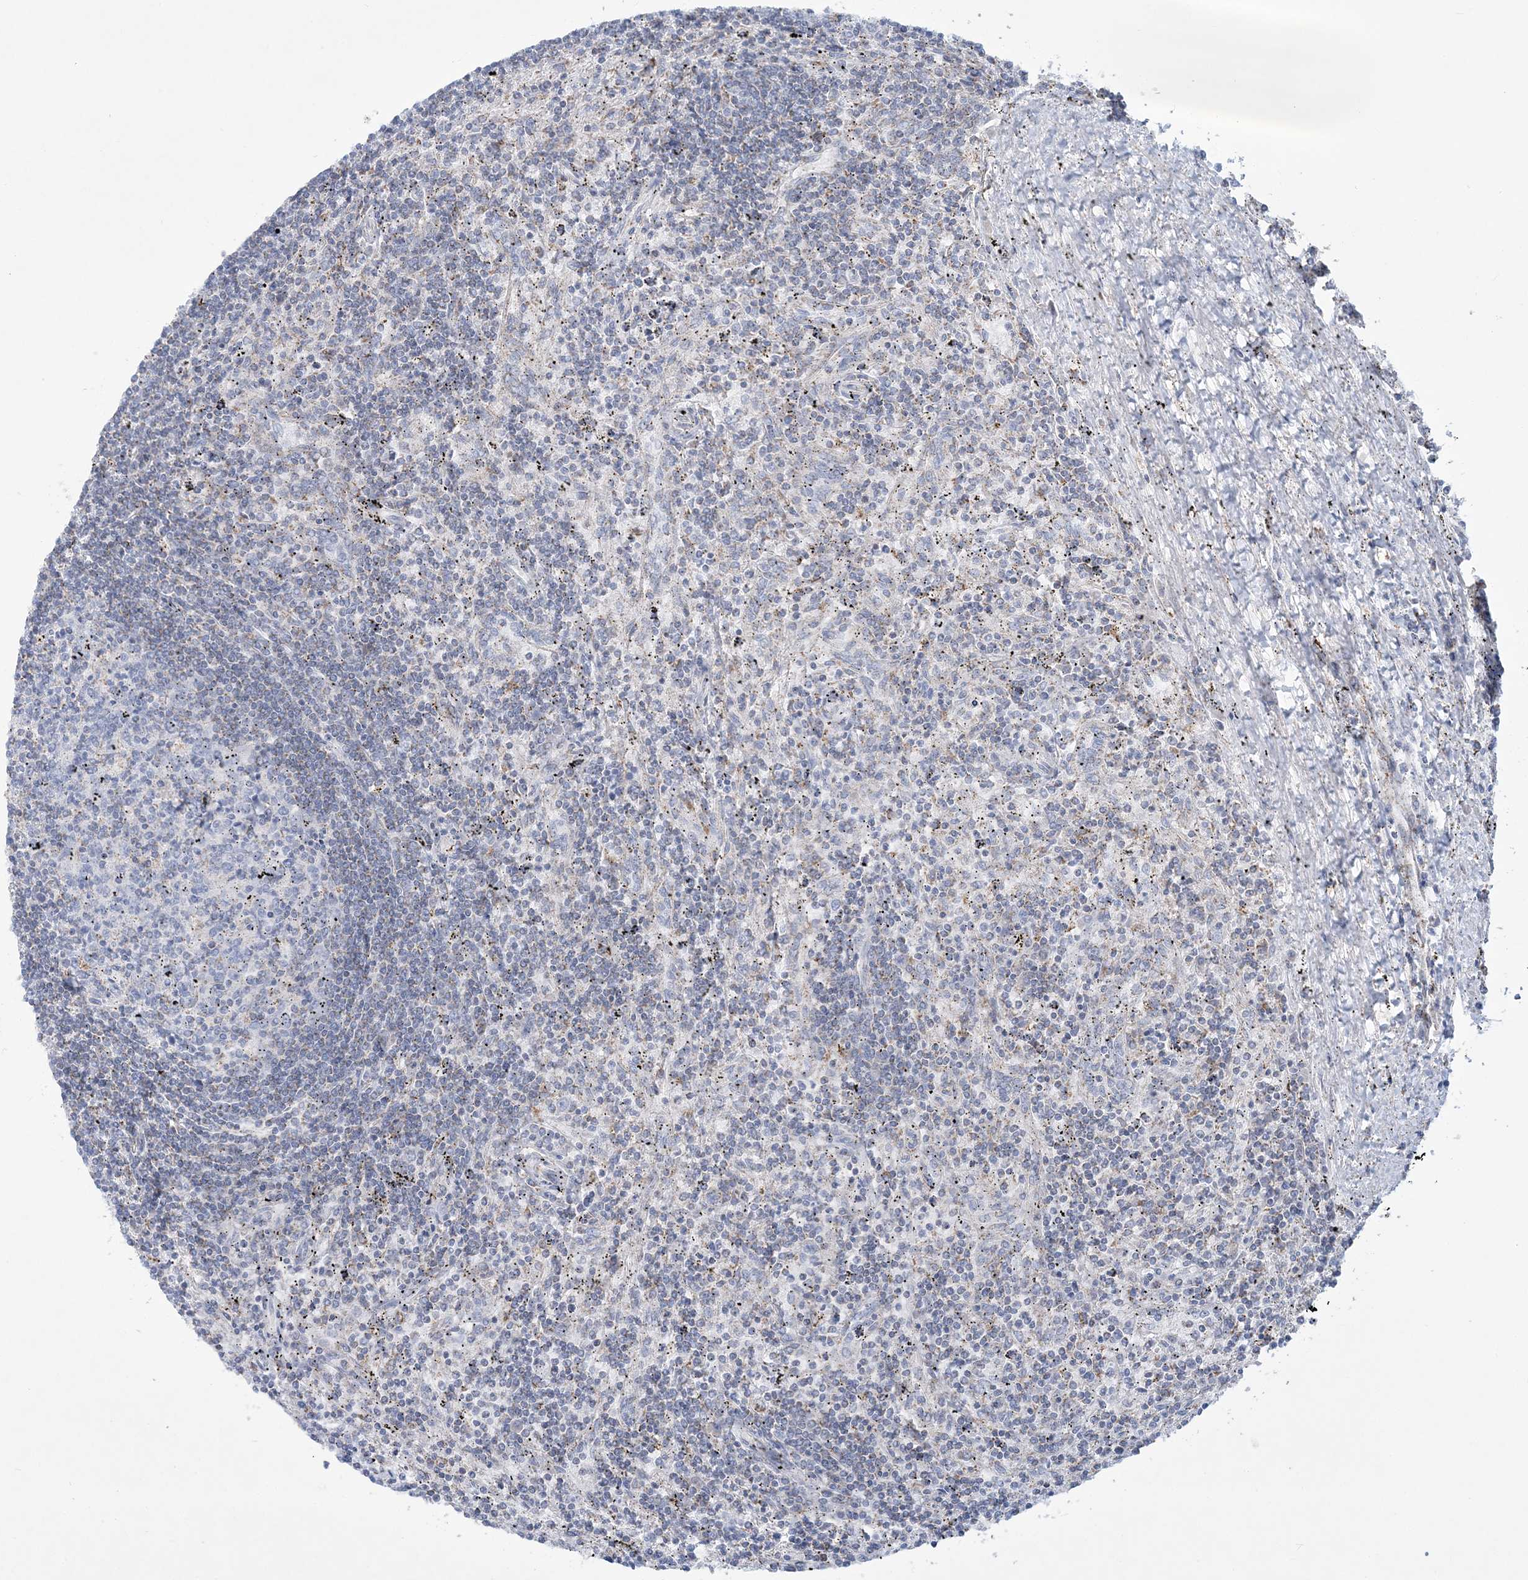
{"staining": {"intensity": "negative", "quantity": "none", "location": "none"}, "tissue": "lymphoma", "cell_type": "Tumor cells", "image_type": "cancer", "snomed": [{"axis": "morphology", "description": "Malignant lymphoma, non-Hodgkin's type, Low grade"}, {"axis": "topography", "description": "Spleen"}], "caption": "Photomicrograph shows no significant protein positivity in tumor cells of lymphoma.", "gene": "TBC1D7", "patient": {"sex": "male", "age": 76}}